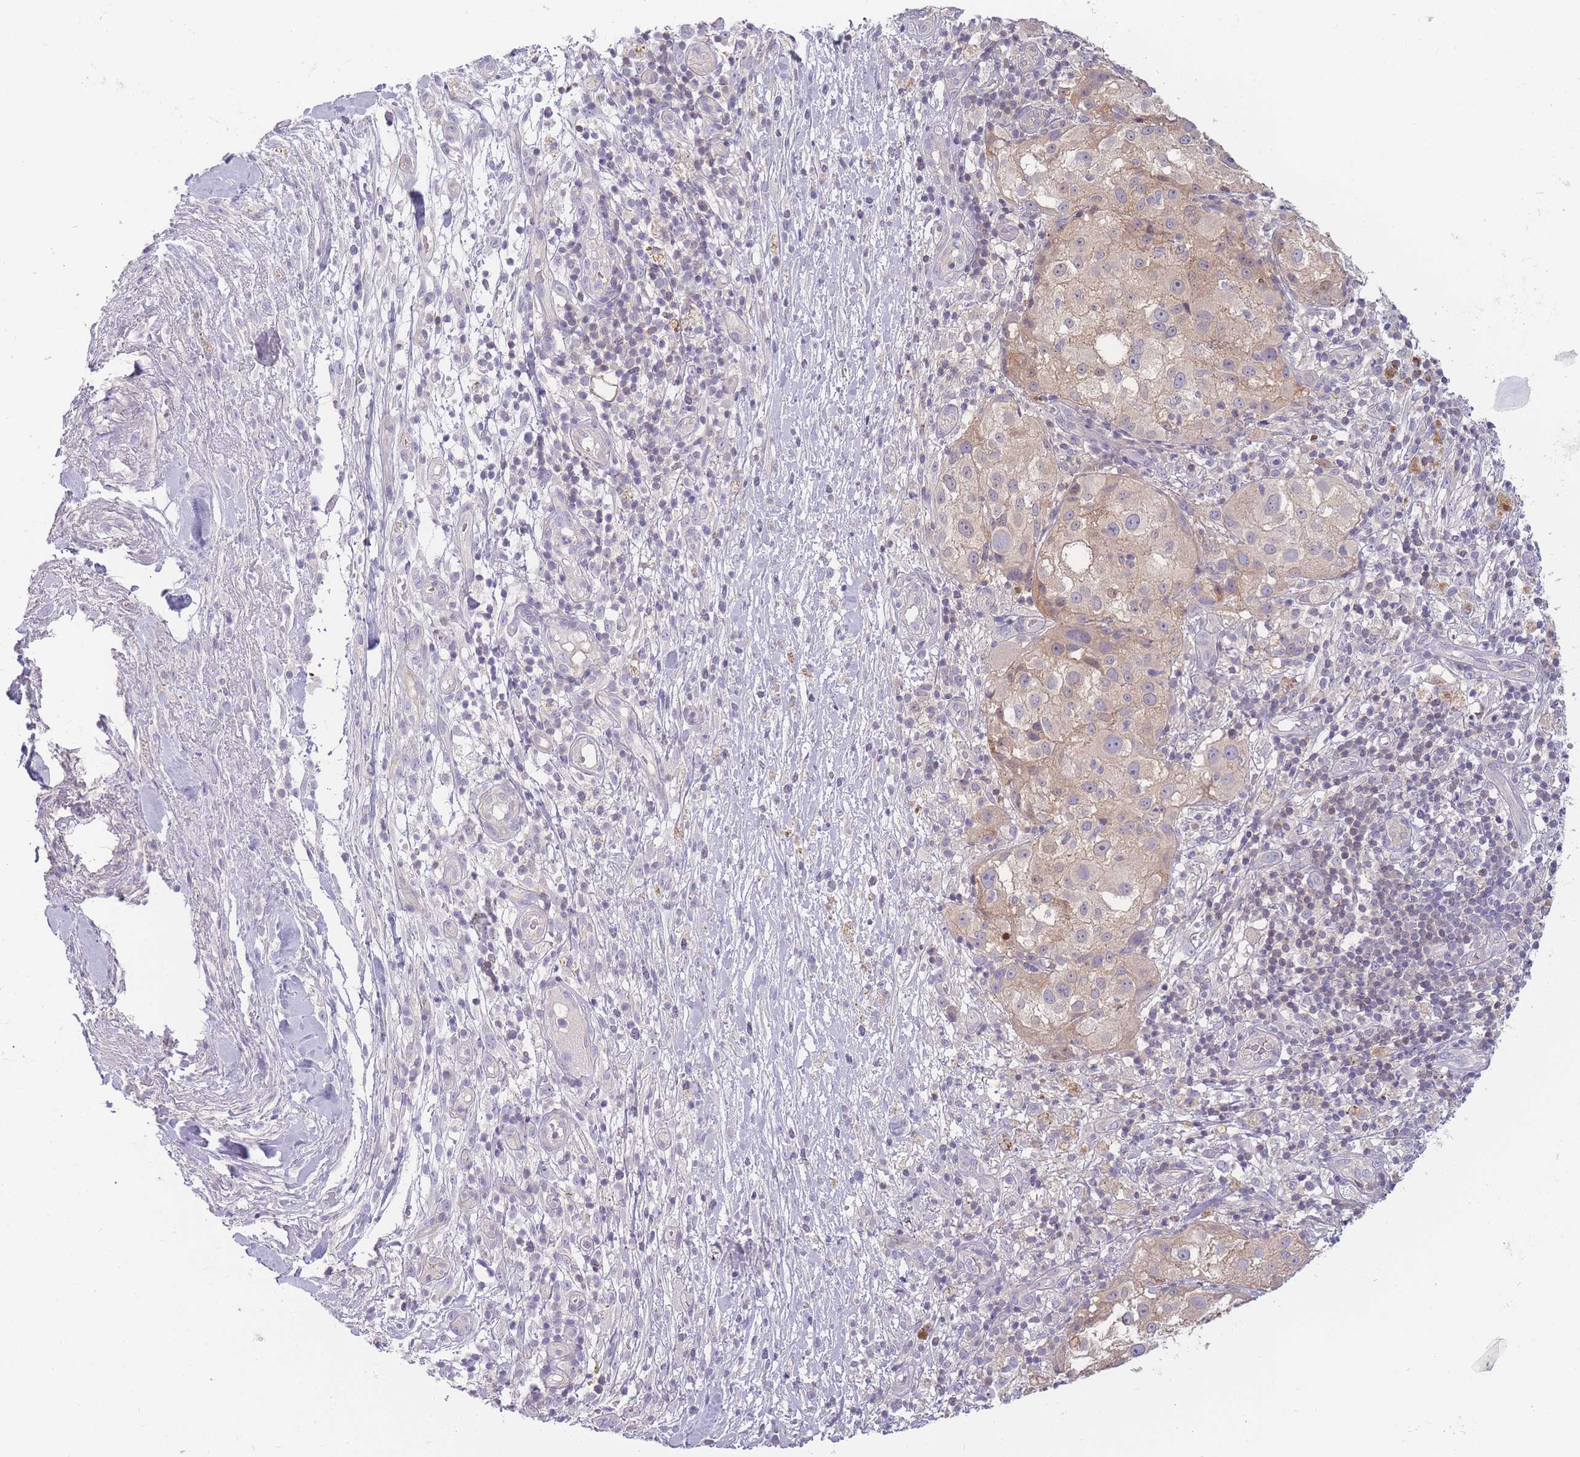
{"staining": {"intensity": "weak", "quantity": "25%-75%", "location": "cytoplasmic/membranous"}, "tissue": "melanoma", "cell_type": "Tumor cells", "image_type": "cancer", "snomed": [{"axis": "morphology", "description": "Normal morphology"}, {"axis": "morphology", "description": "Malignant melanoma, NOS"}, {"axis": "topography", "description": "Skin"}], "caption": "An image of human malignant melanoma stained for a protein demonstrates weak cytoplasmic/membranous brown staining in tumor cells.", "gene": "SPHKAP", "patient": {"sex": "female", "age": 72}}